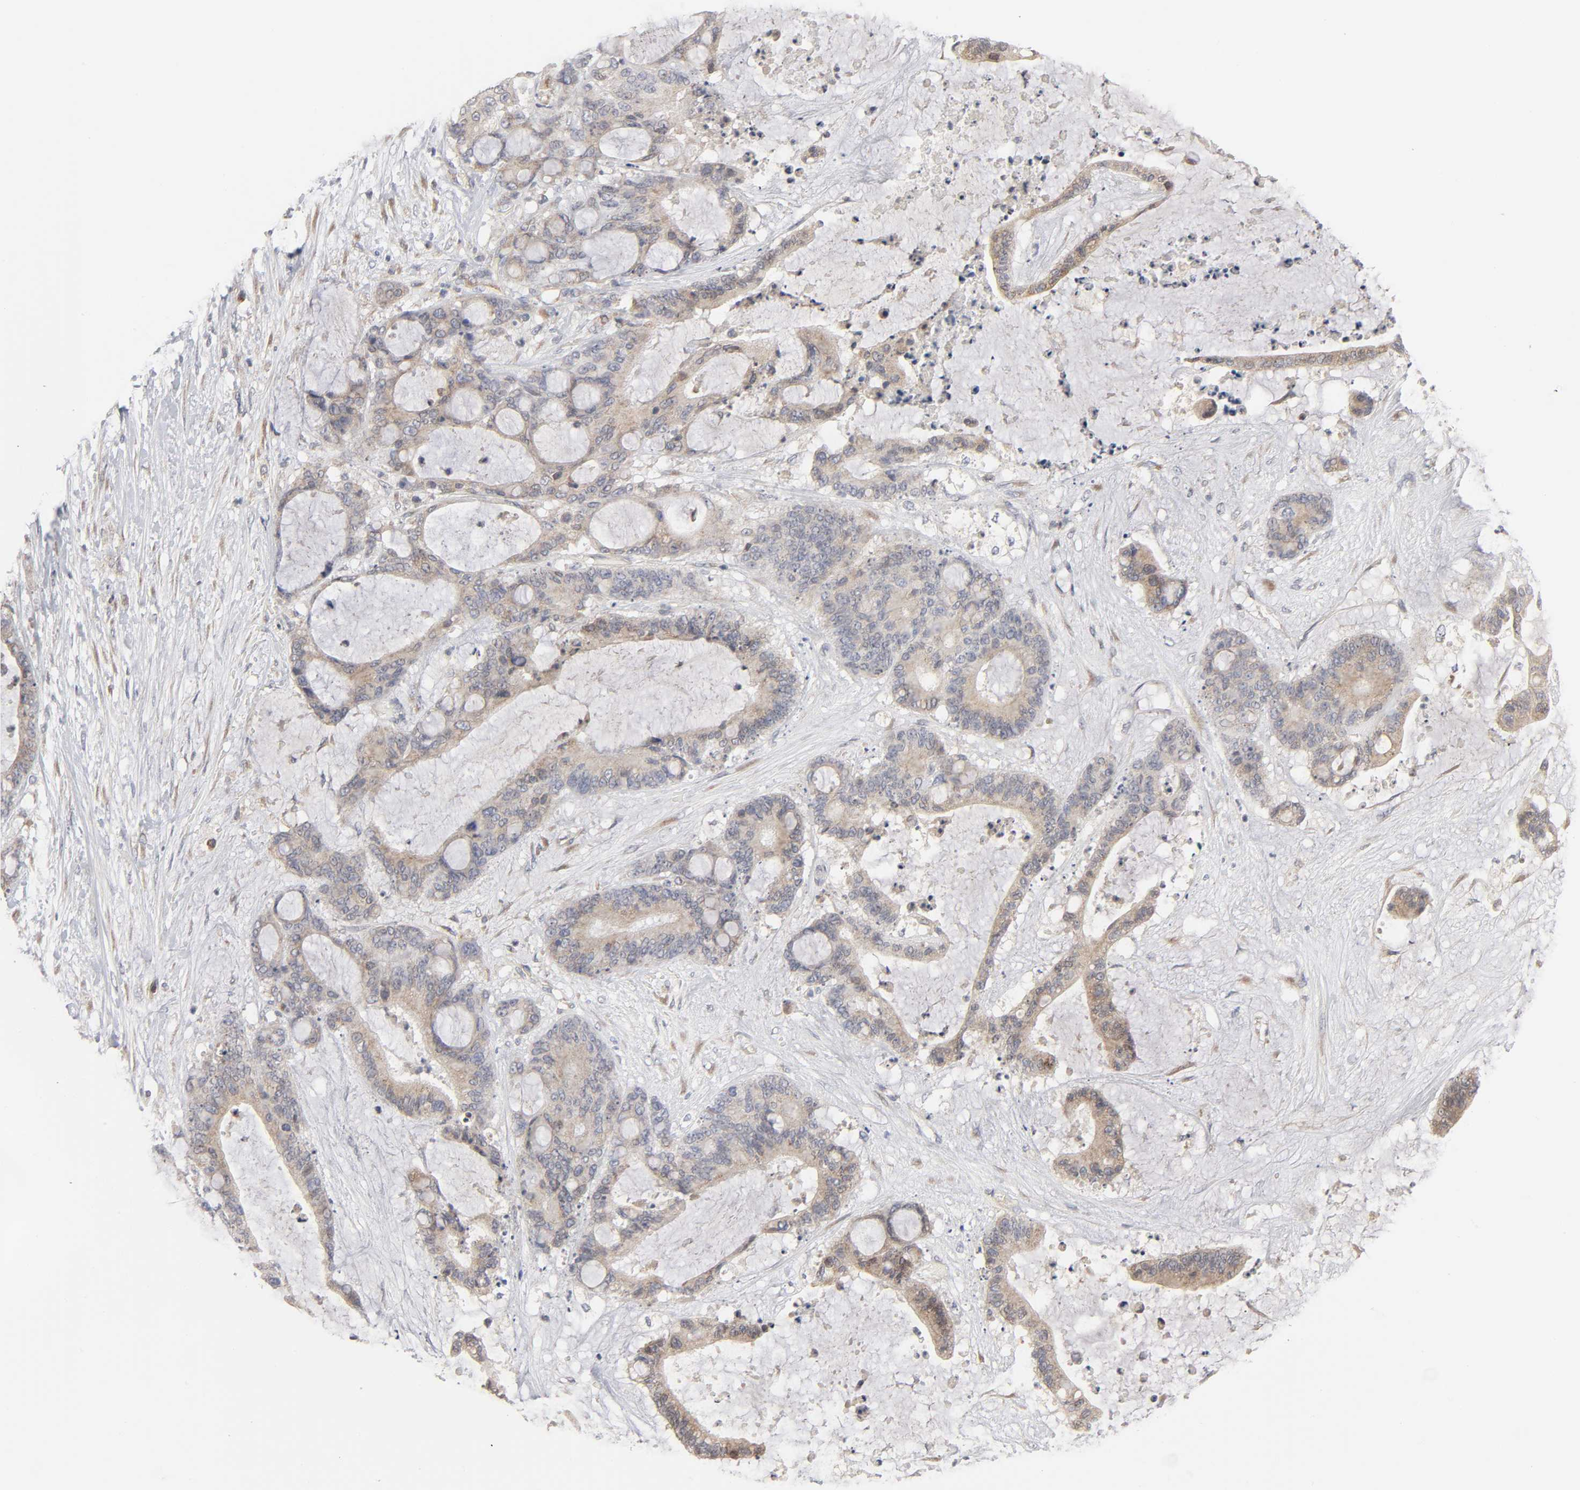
{"staining": {"intensity": "weak", "quantity": ">75%", "location": "cytoplasmic/membranous"}, "tissue": "liver cancer", "cell_type": "Tumor cells", "image_type": "cancer", "snomed": [{"axis": "morphology", "description": "Cholangiocarcinoma"}, {"axis": "topography", "description": "Liver"}], "caption": "Human liver cholangiocarcinoma stained for a protein (brown) exhibits weak cytoplasmic/membranous positive staining in approximately >75% of tumor cells.", "gene": "IL4R", "patient": {"sex": "female", "age": 73}}